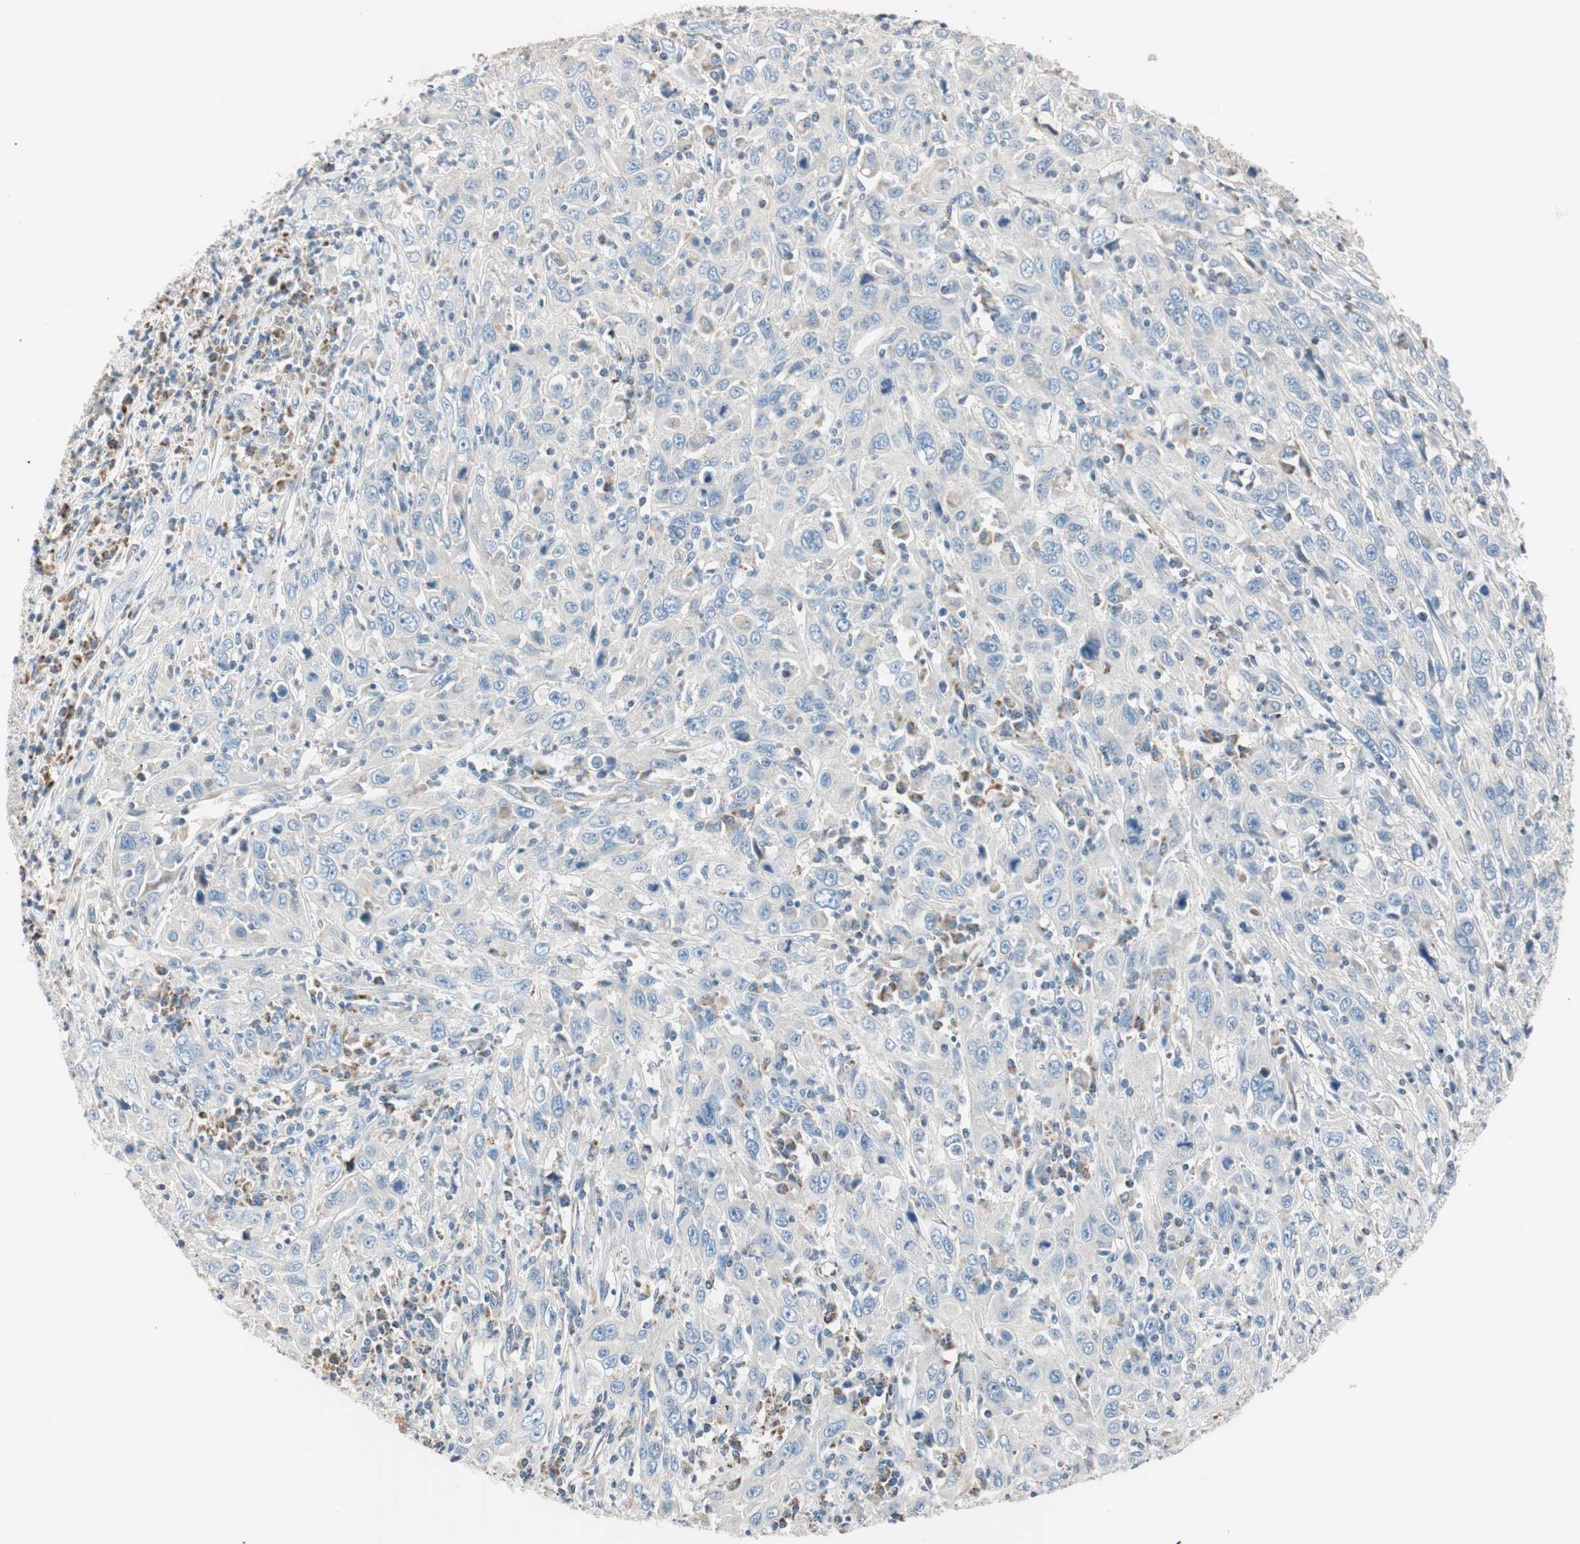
{"staining": {"intensity": "negative", "quantity": "none", "location": "none"}, "tissue": "cervical cancer", "cell_type": "Tumor cells", "image_type": "cancer", "snomed": [{"axis": "morphology", "description": "Squamous cell carcinoma, NOS"}, {"axis": "topography", "description": "Cervix"}], "caption": "Cervical cancer stained for a protein using IHC exhibits no positivity tumor cells.", "gene": "RORB", "patient": {"sex": "female", "age": 46}}